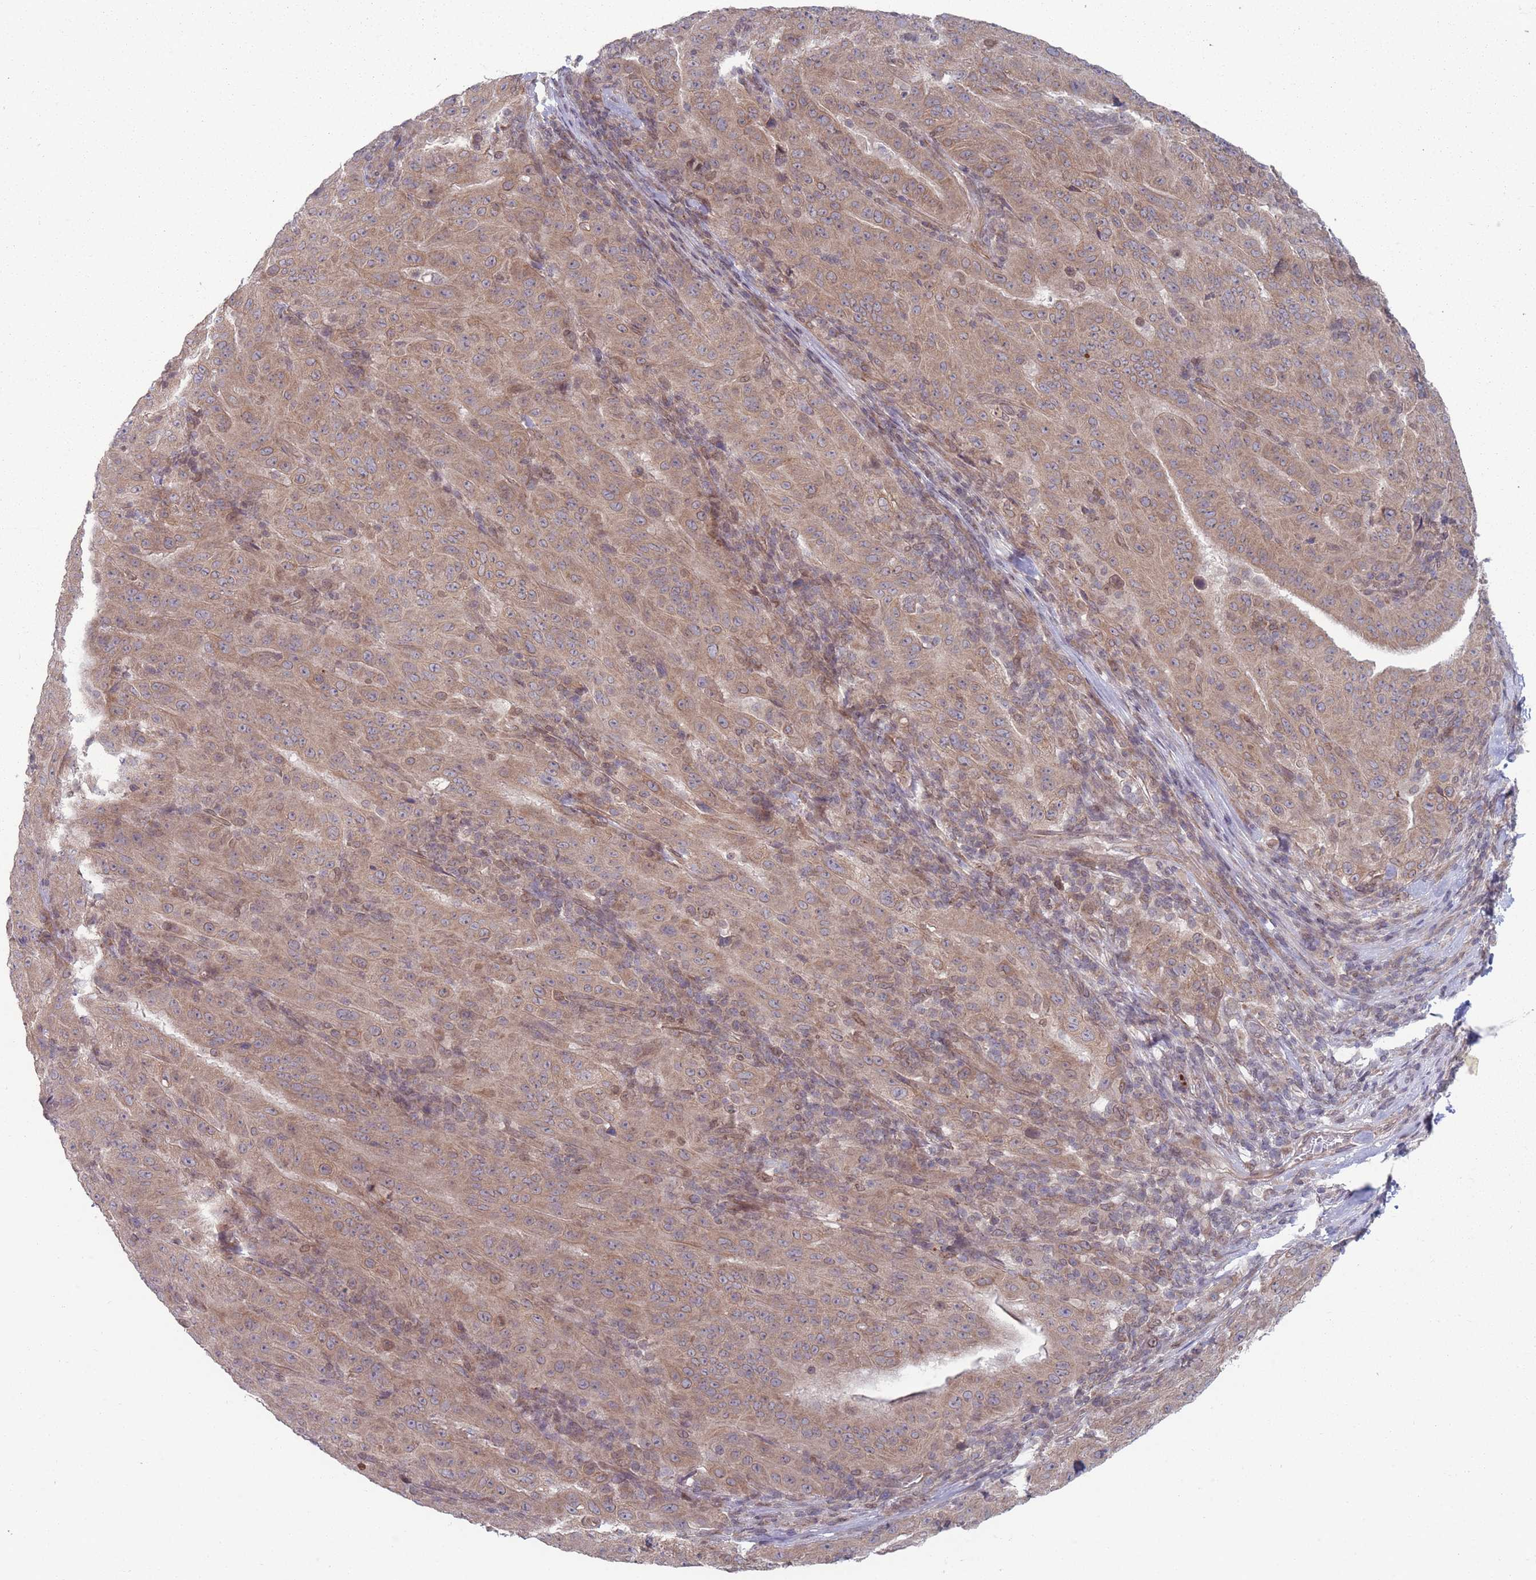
{"staining": {"intensity": "moderate", "quantity": ">75%", "location": "cytoplasmic/membranous"}, "tissue": "pancreatic cancer", "cell_type": "Tumor cells", "image_type": "cancer", "snomed": [{"axis": "morphology", "description": "Adenocarcinoma, NOS"}, {"axis": "topography", "description": "Pancreas"}], "caption": "A brown stain labels moderate cytoplasmic/membranous expression of a protein in pancreatic cancer tumor cells.", "gene": "VRK2", "patient": {"sex": "male", "age": 63}}